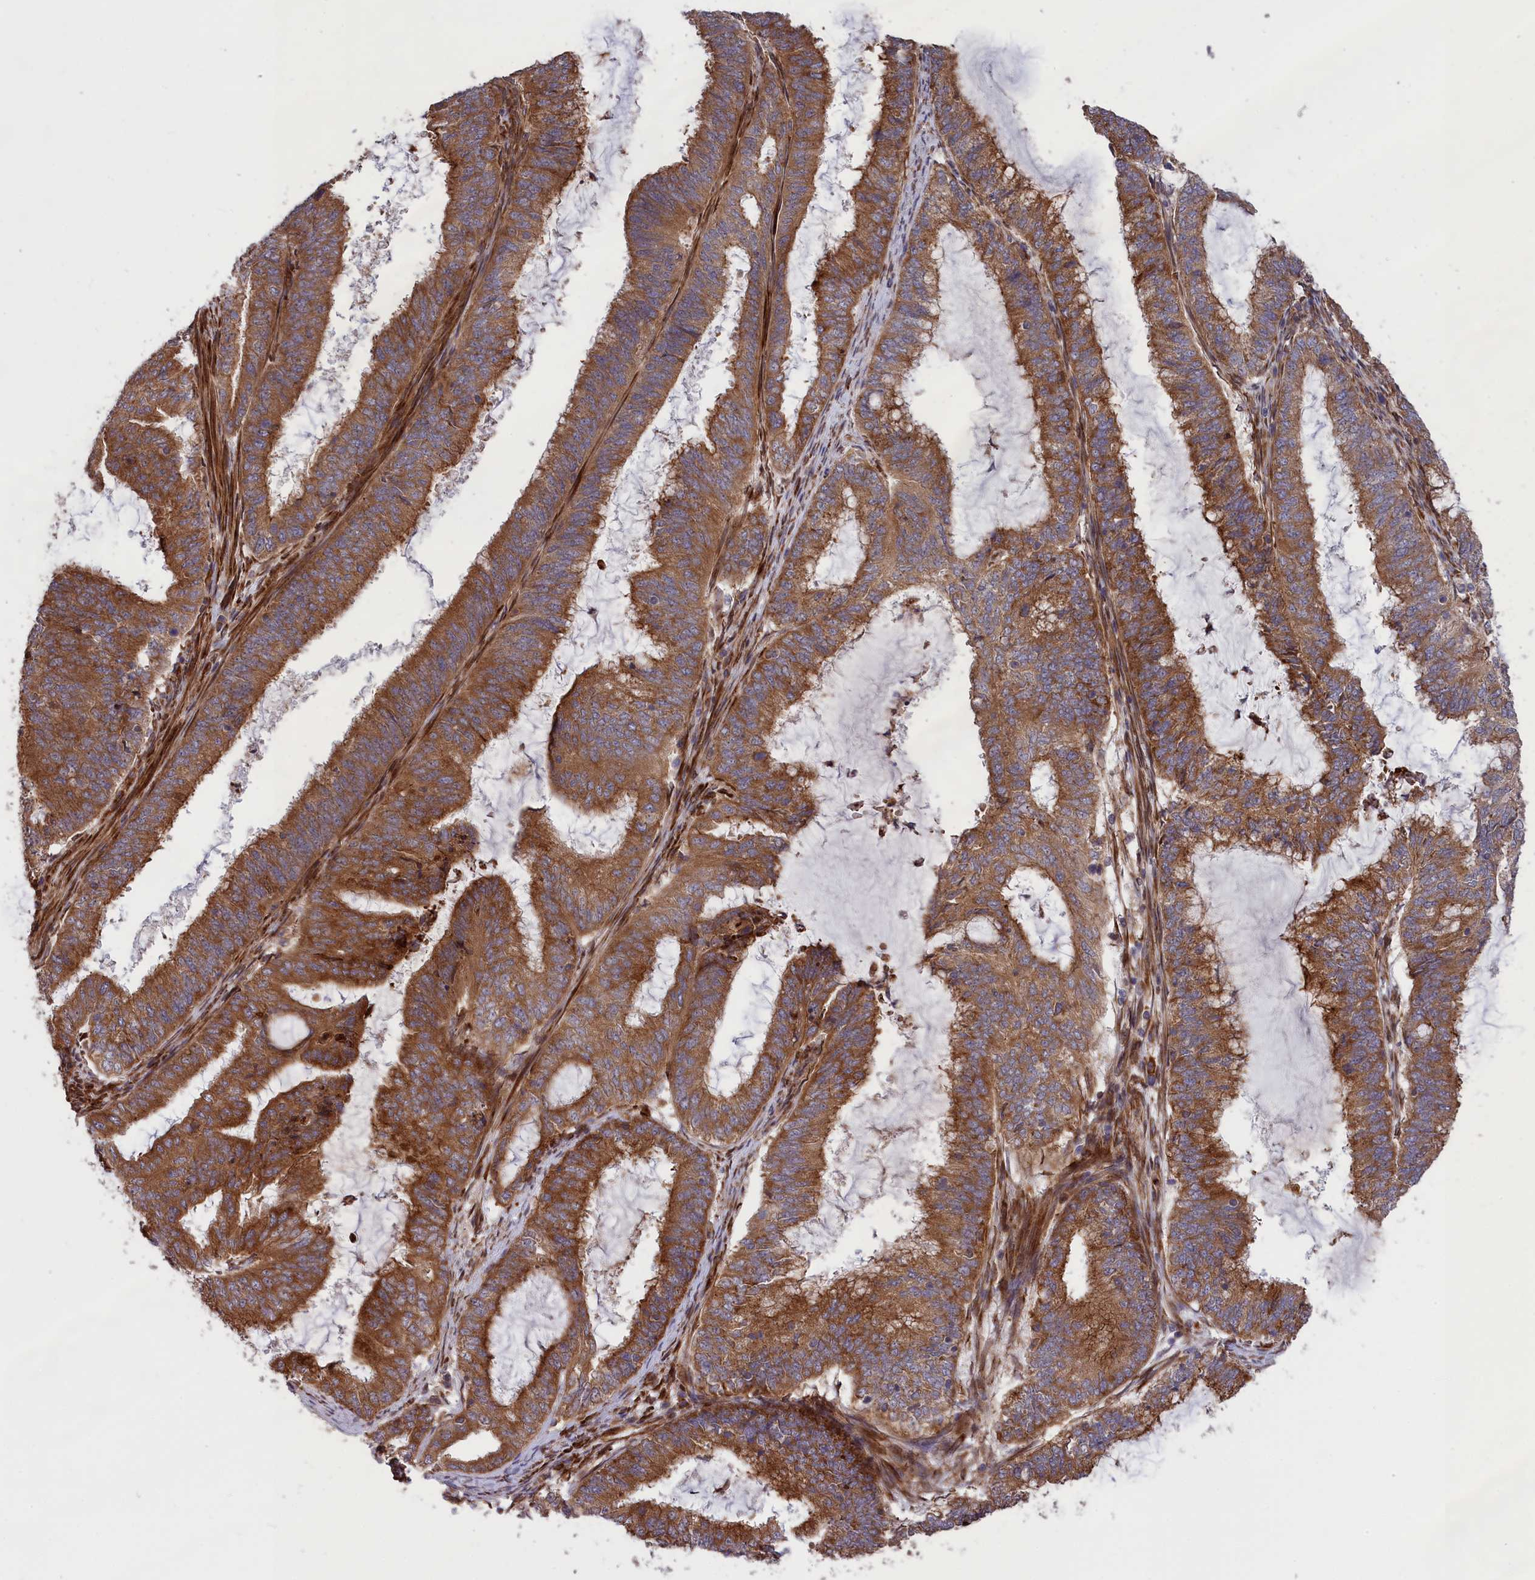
{"staining": {"intensity": "moderate", "quantity": ">75%", "location": "cytoplasmic/membranous"}, "tissue": "endometrial cancer", "cell_type": "Tumor cells", "image_type": "cancer", "snomed": [{"axis": "morphology", "description": "Adenocarcinoma, NOS"}, {"axis": "topography", "description": "Endometrium"}], "caption": "Immunohistochemistry micrograph of neoplastic tissue: endometrial adenocarcinoma stained using IHC reveals medium levels of moderate protein expression localized specifically in the cytoplasmic/membranous of tumor cells, appearing as a cytoplasmic/membranous brown color.", "gene": "DDX60L", "patient": {"sex": "female", "age": 51}}